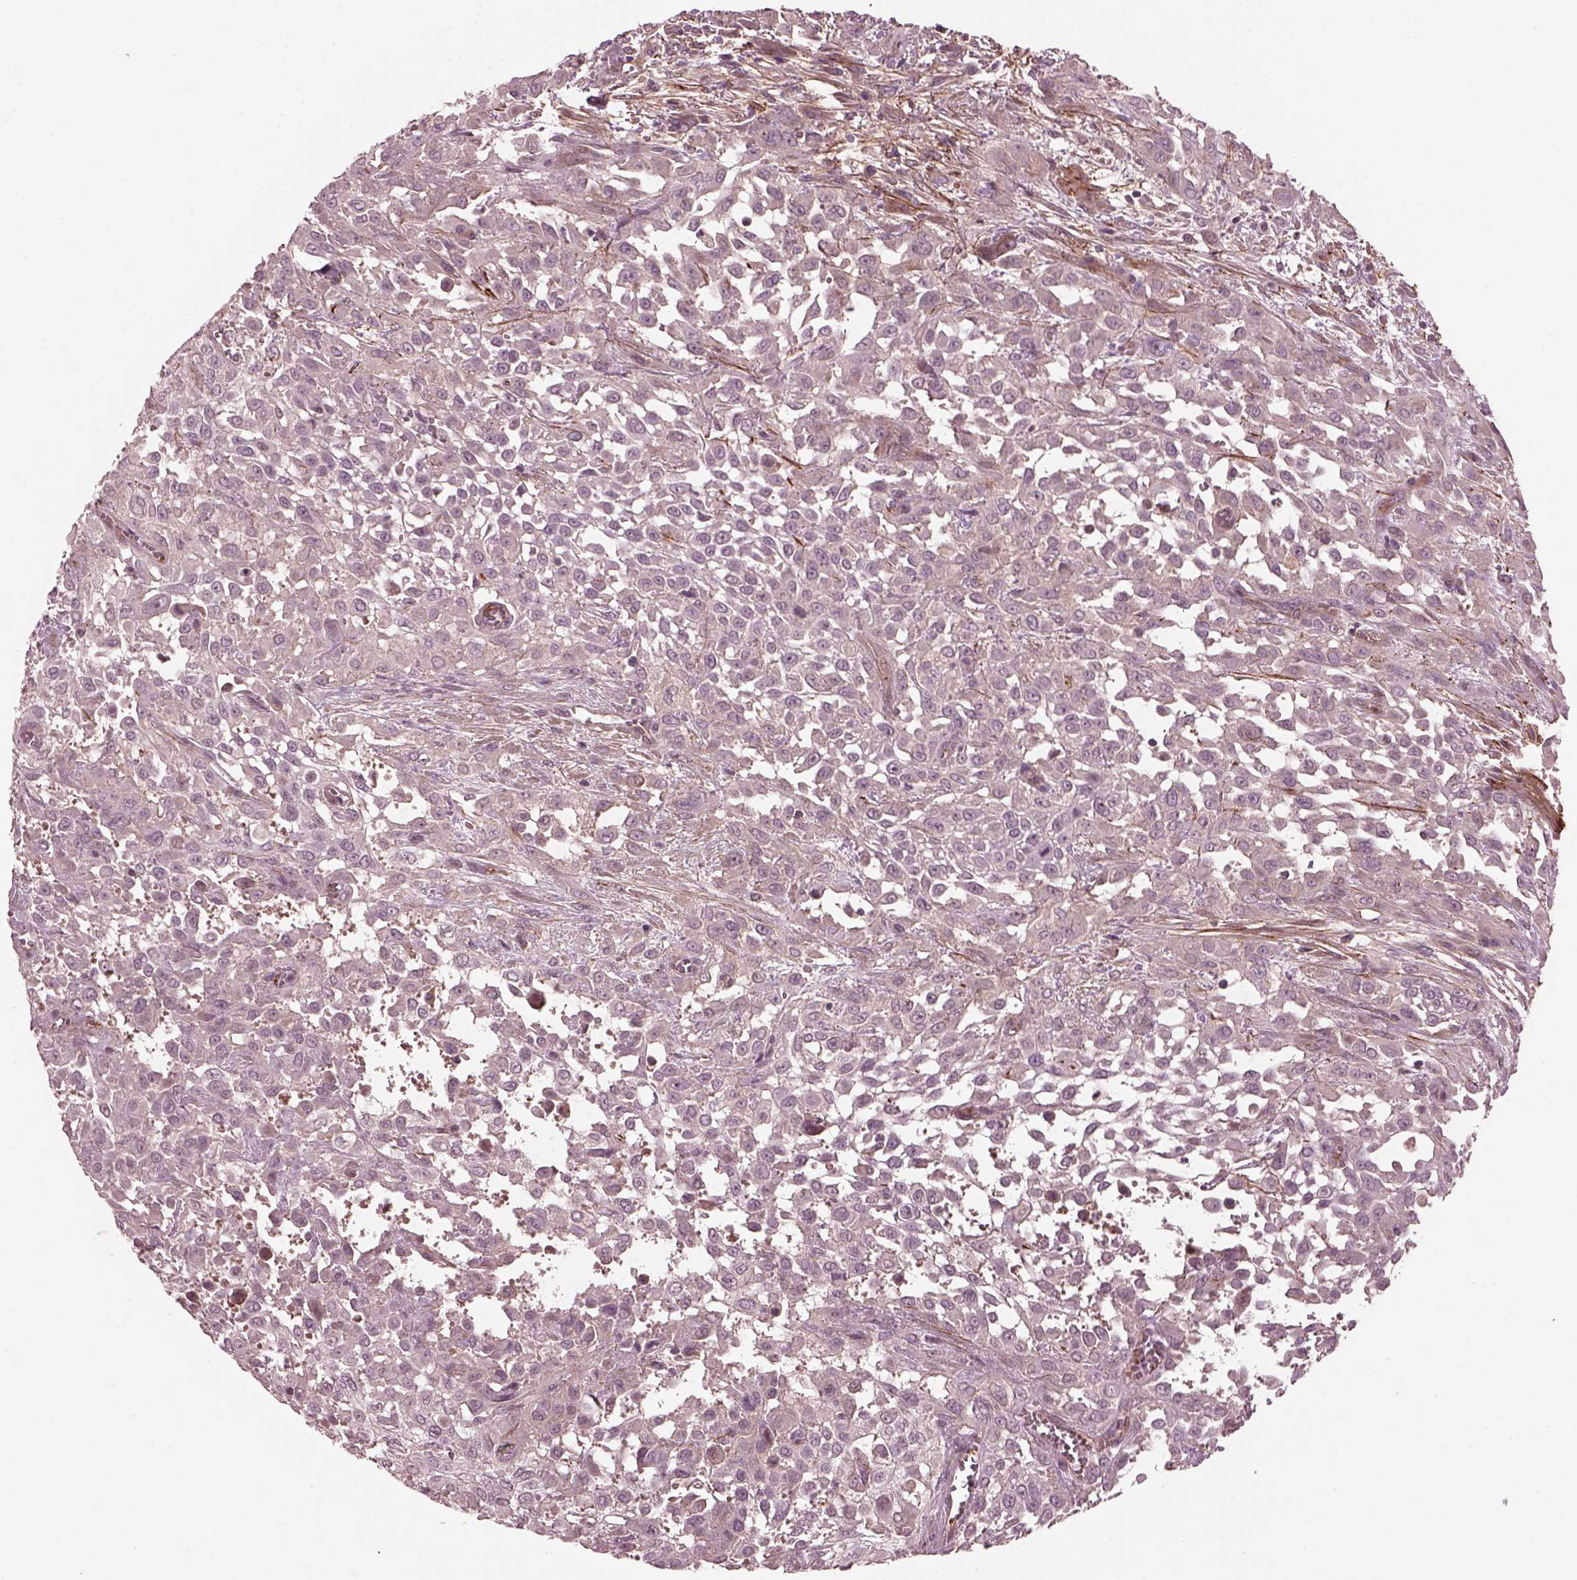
{"staining": {"intensity": "negative", "quantity": "none", "location": "none"}, "tissue": "urothelial cancer", "cell_type": "Tumor cells", "image_type": "cancer", "snomed": [{"axis": "morphology", "description": "Urothelial carcinoma, High grade"}, {"axis": "topography", "description": "Urinary bladder"}], "caption": "This photomicrograph is of urothelial cancer stained with immunohistochemistry to label a protein in brown with the nuclei are counter-stained blue. There is no positivity in tumor cells.", "gene": "EFEMP1", "patient": {"sex": "male", "age": 57}}